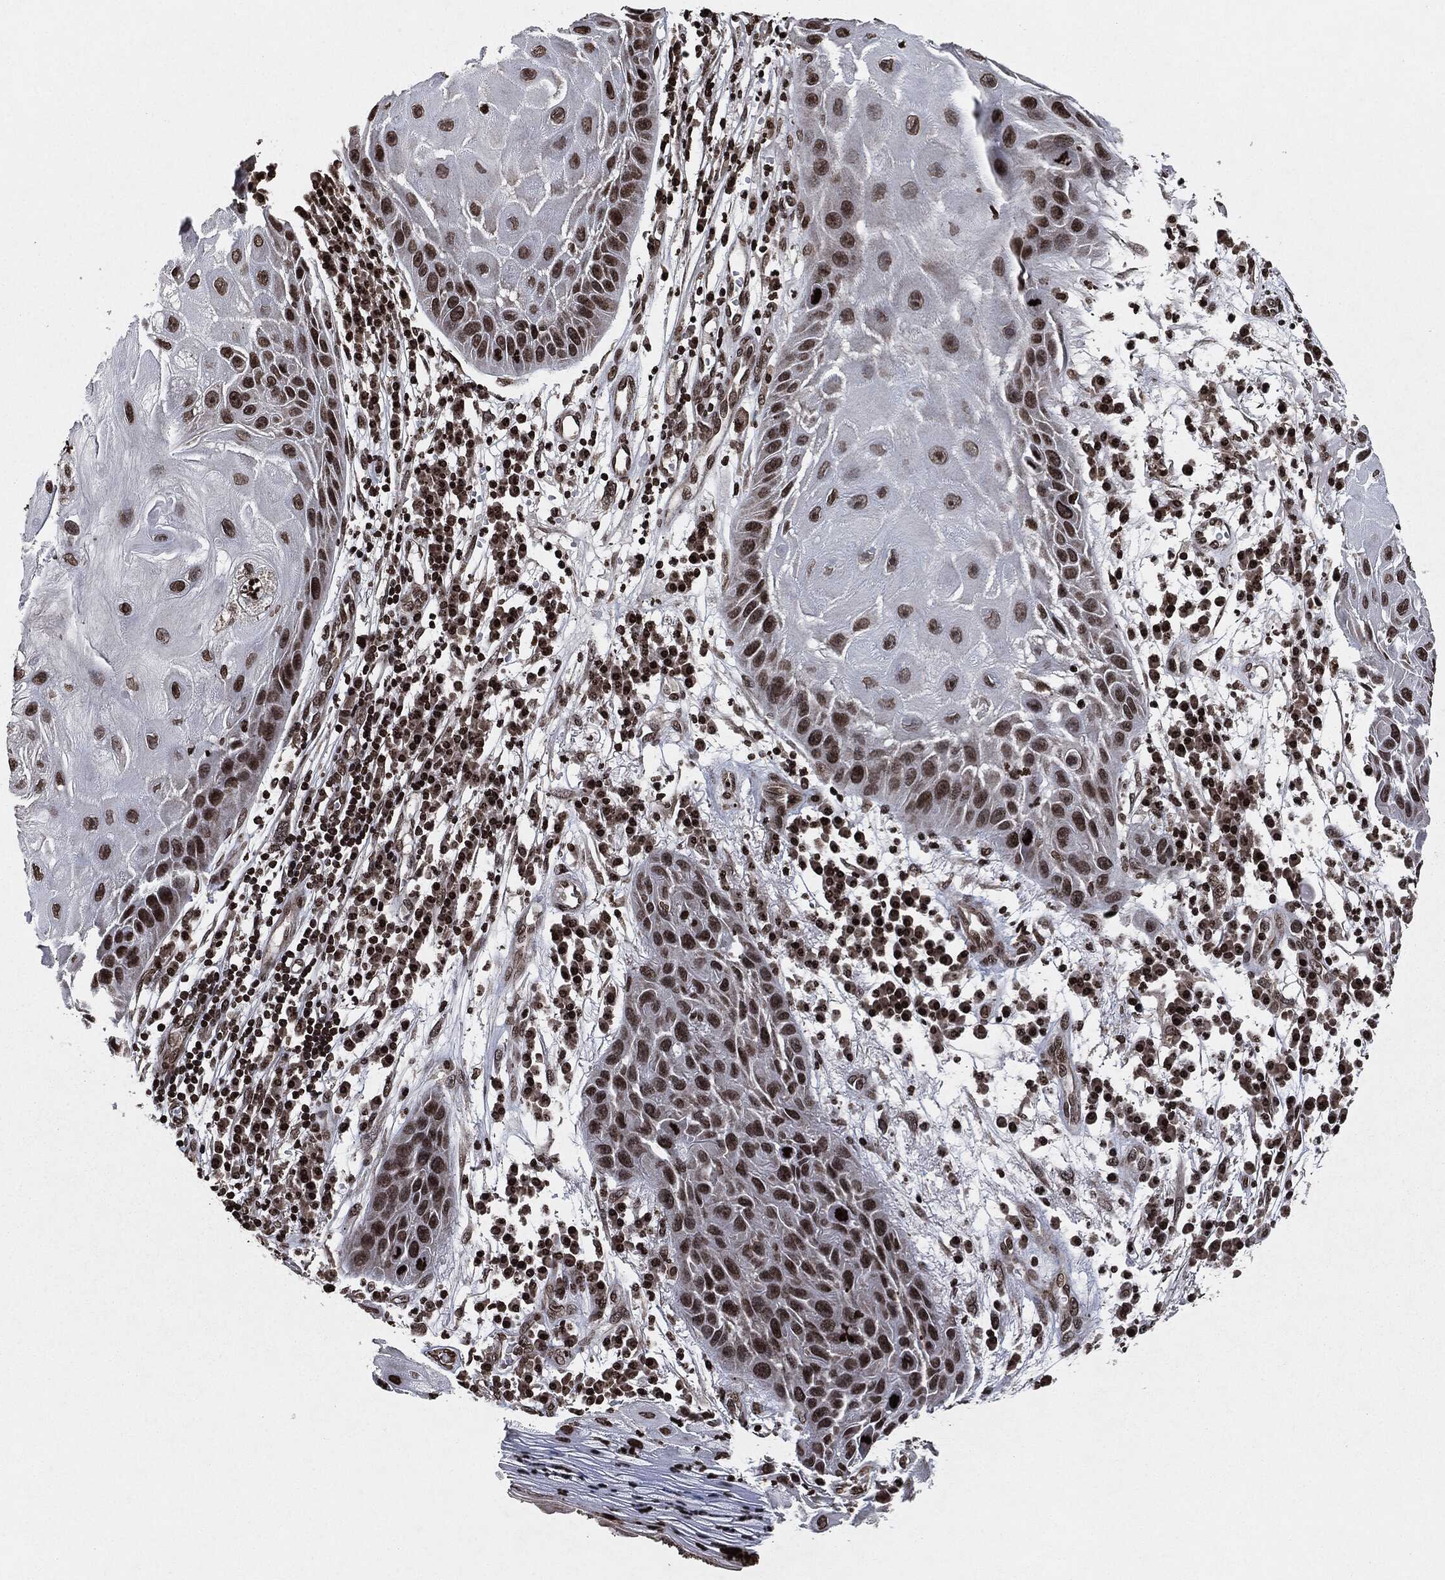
{"staining": {"intensity": "moderate", "quantity": ">75%", "location": "nuclear"}, "tissue": "skin cancer", "cell_type": "Tumor cells", "image_type": "cancer", "snomed": [{"axis": "morphology", "description": "Normal tissue, NOS"}, {"axis": "morphology", "description": "Squamous cell carcinoma, NOS"}, {"axis": "topography", "description": "Skin"}], "caption": "Immunohistochemical staining of squamous cell carcinoma (skin) reveals medium levels of moderate nuclear staining in approximately >75% of tumor cells.", "gene": "JUN", "patient": {"sex": "male", "age": 79}}